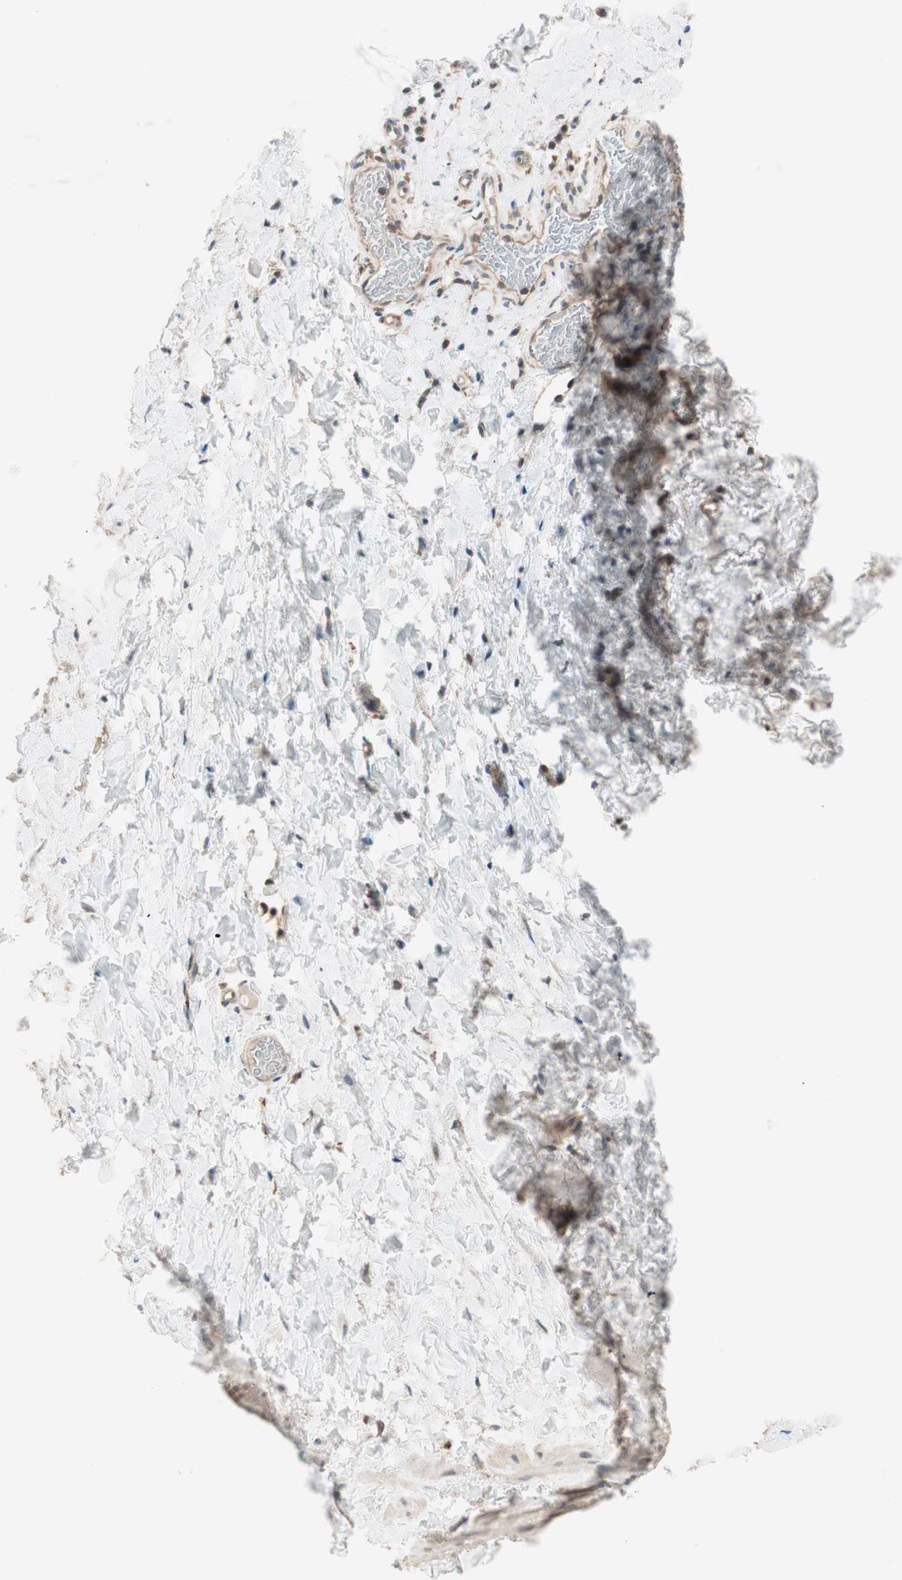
{"staining": {"intensity": "weak", "quantity": "25%-75%", "location": "cytoplasmic/membranous"}, "tissue": "smooth muscle", "cell_type": "Smooth muscle cells", "image_type": "normal", "snomed": [{"axis": "morphology", "description": "Normal tissue, NOS"}, {"axis": "topography", "description": "Smooth muscle"}], "caption": "IHC micrograph of unremarkable human smooth muscle stained for a protein (brown), which exhibits low levels of weak cytoplasmic/membranous expression in approximately 25%-75% of smooth muscle cells.", "gene": "GALT", "patient": {"sex": "male", "age": 16}}